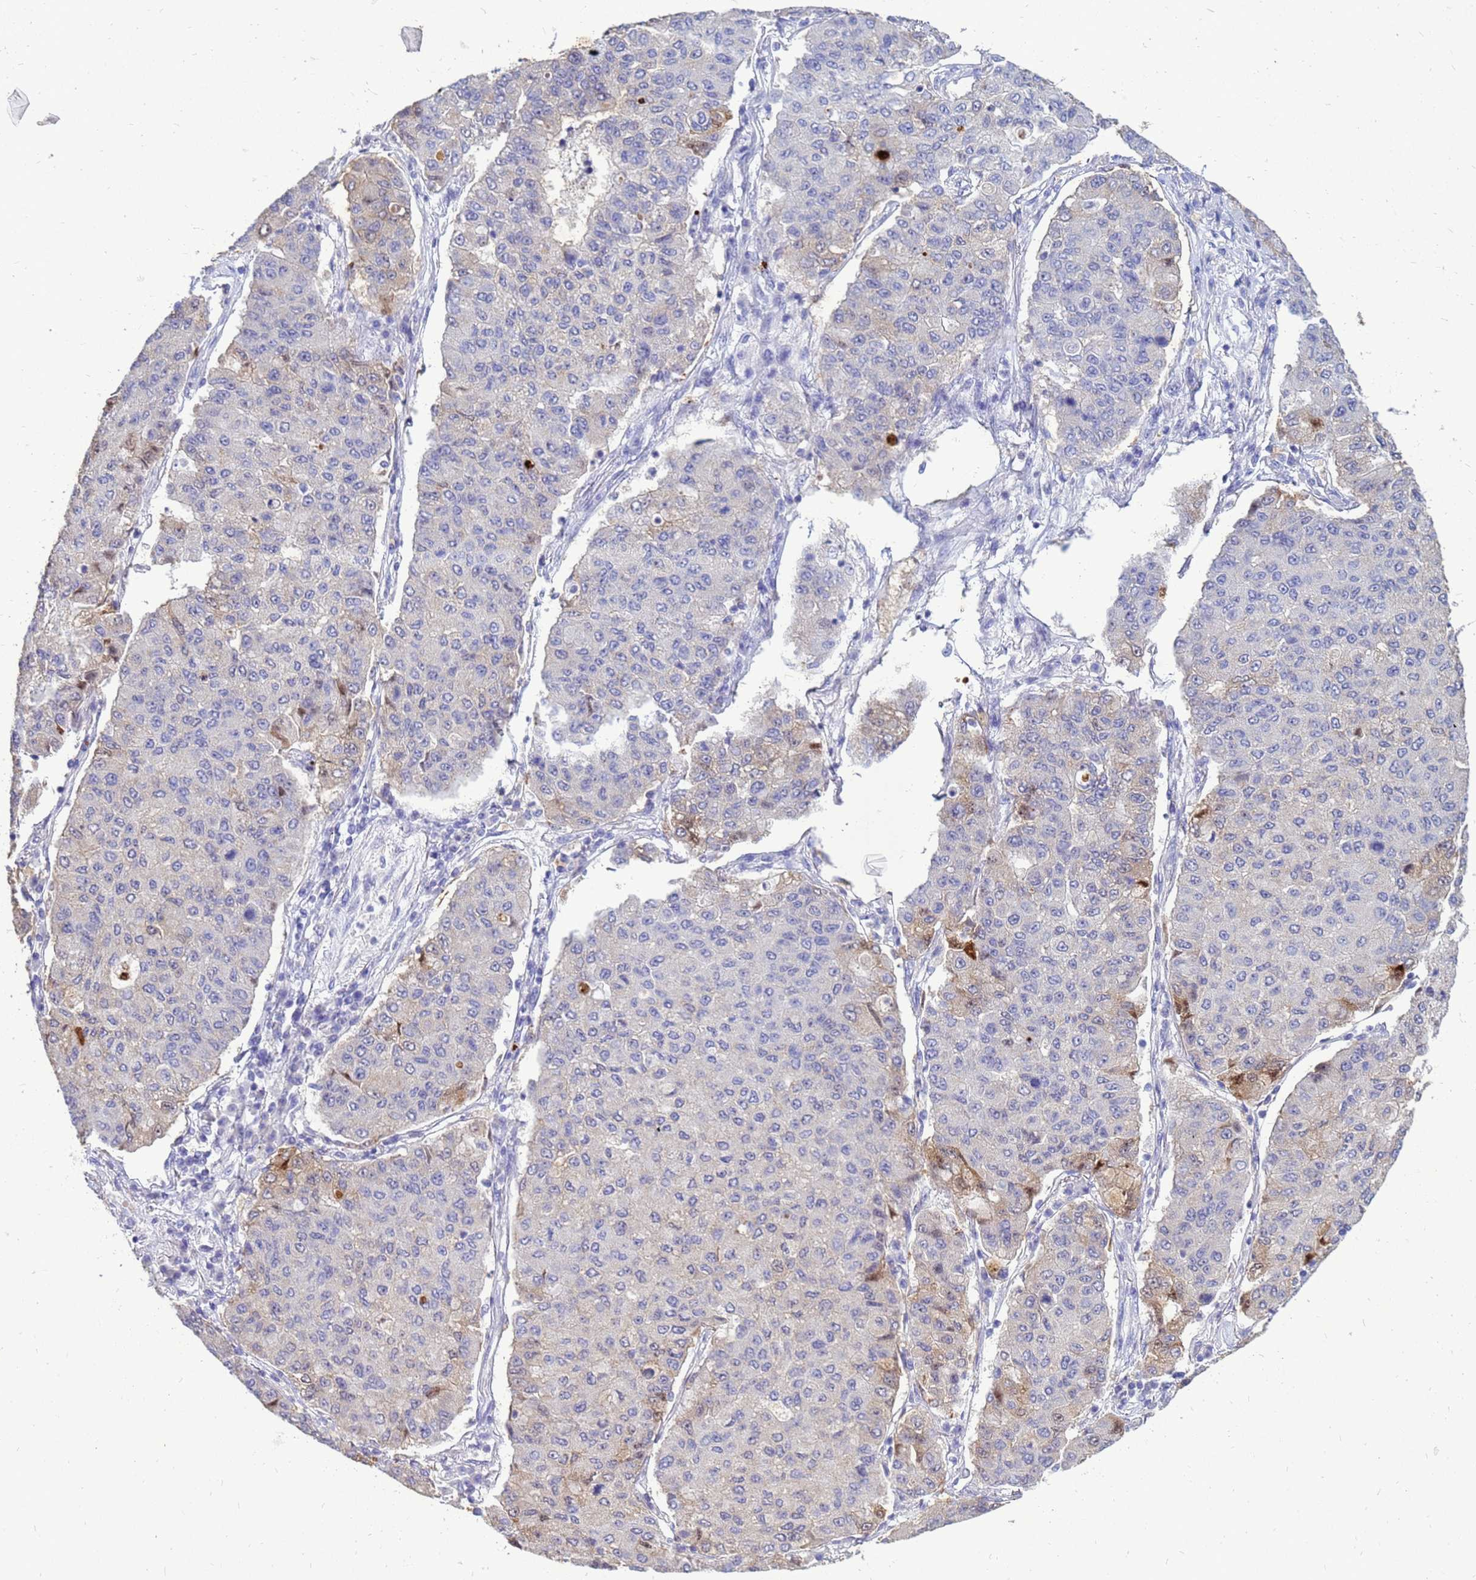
{"staining": {"intensity": "weak", "quantity": "<25%", "location": "cytoplasmic/membranous"}, "tissue": "lung cancer", "cell_type": "Tumor cells", "image_type": "cancer", "snomed": [{"axis": "morphology", "description": "Squamous cell carcinoma, NOS"}, {"axis": "topography", "description": "Lung"}], "caption": "Human lung squamous cell carcinoma stained for a protein using immunohistochemistry (IHC) displays no staining in tumor cells.", "gene": "AKR1C1", "patient": {"sex": "male", "age": 74}}